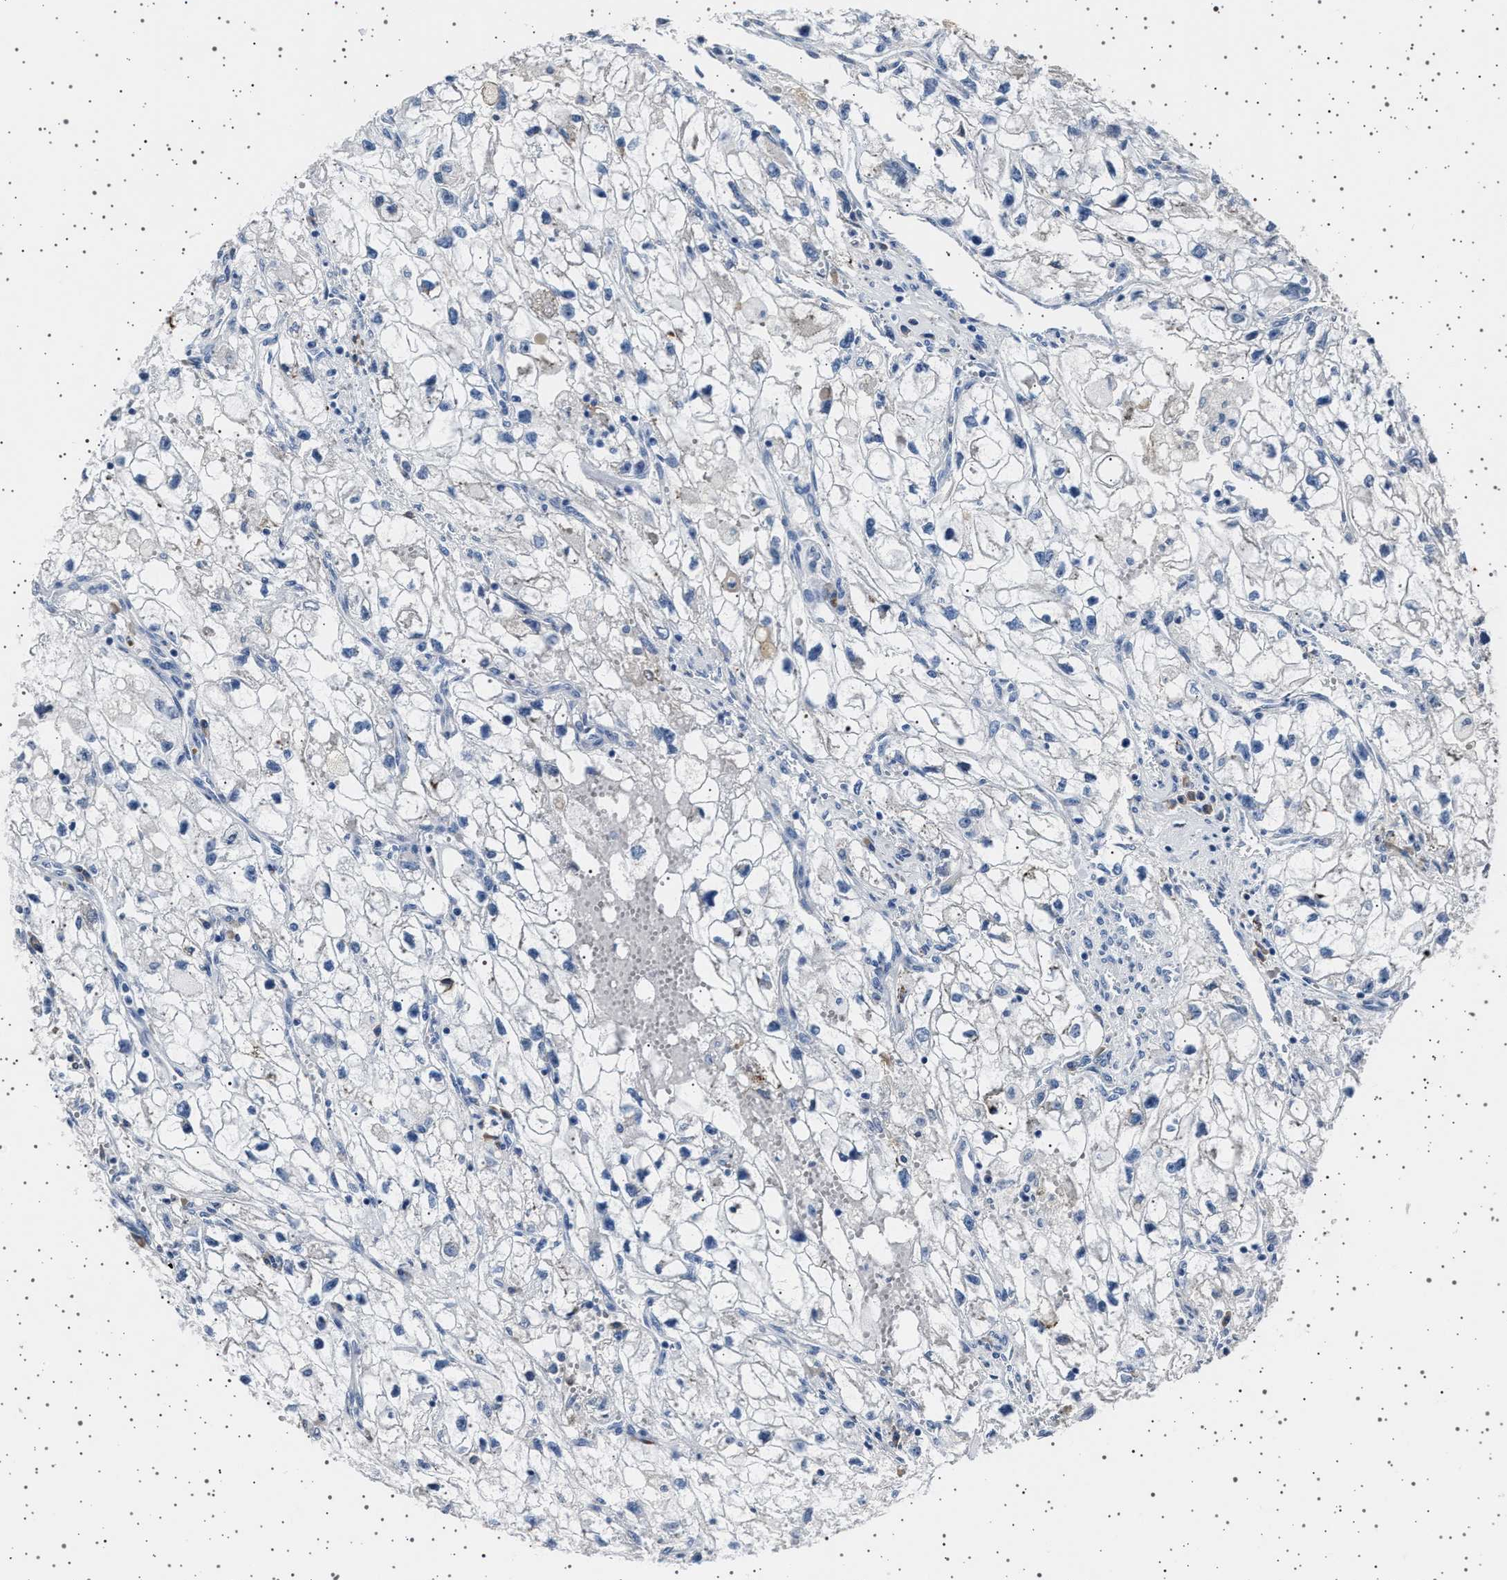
{"staining": {"intensity": "negative", "quantity": "none", "location": "none"}, "tissue": "renal cancer", "cell_type": "Tumor cells", "image_type": "cancer", "snomed": [{"axis": "morphology", "description": "Adenocarcinoma, NOS"}, {"axis": "topography", "description": "Kidney"}], "caption": "Renal cancer was stained to show a protein in brown. There is no significant staining in tumor cells. Nuclei are stained in blue.", "gene": "FTCD", "patient": {"sex": "female", "age": 70}}